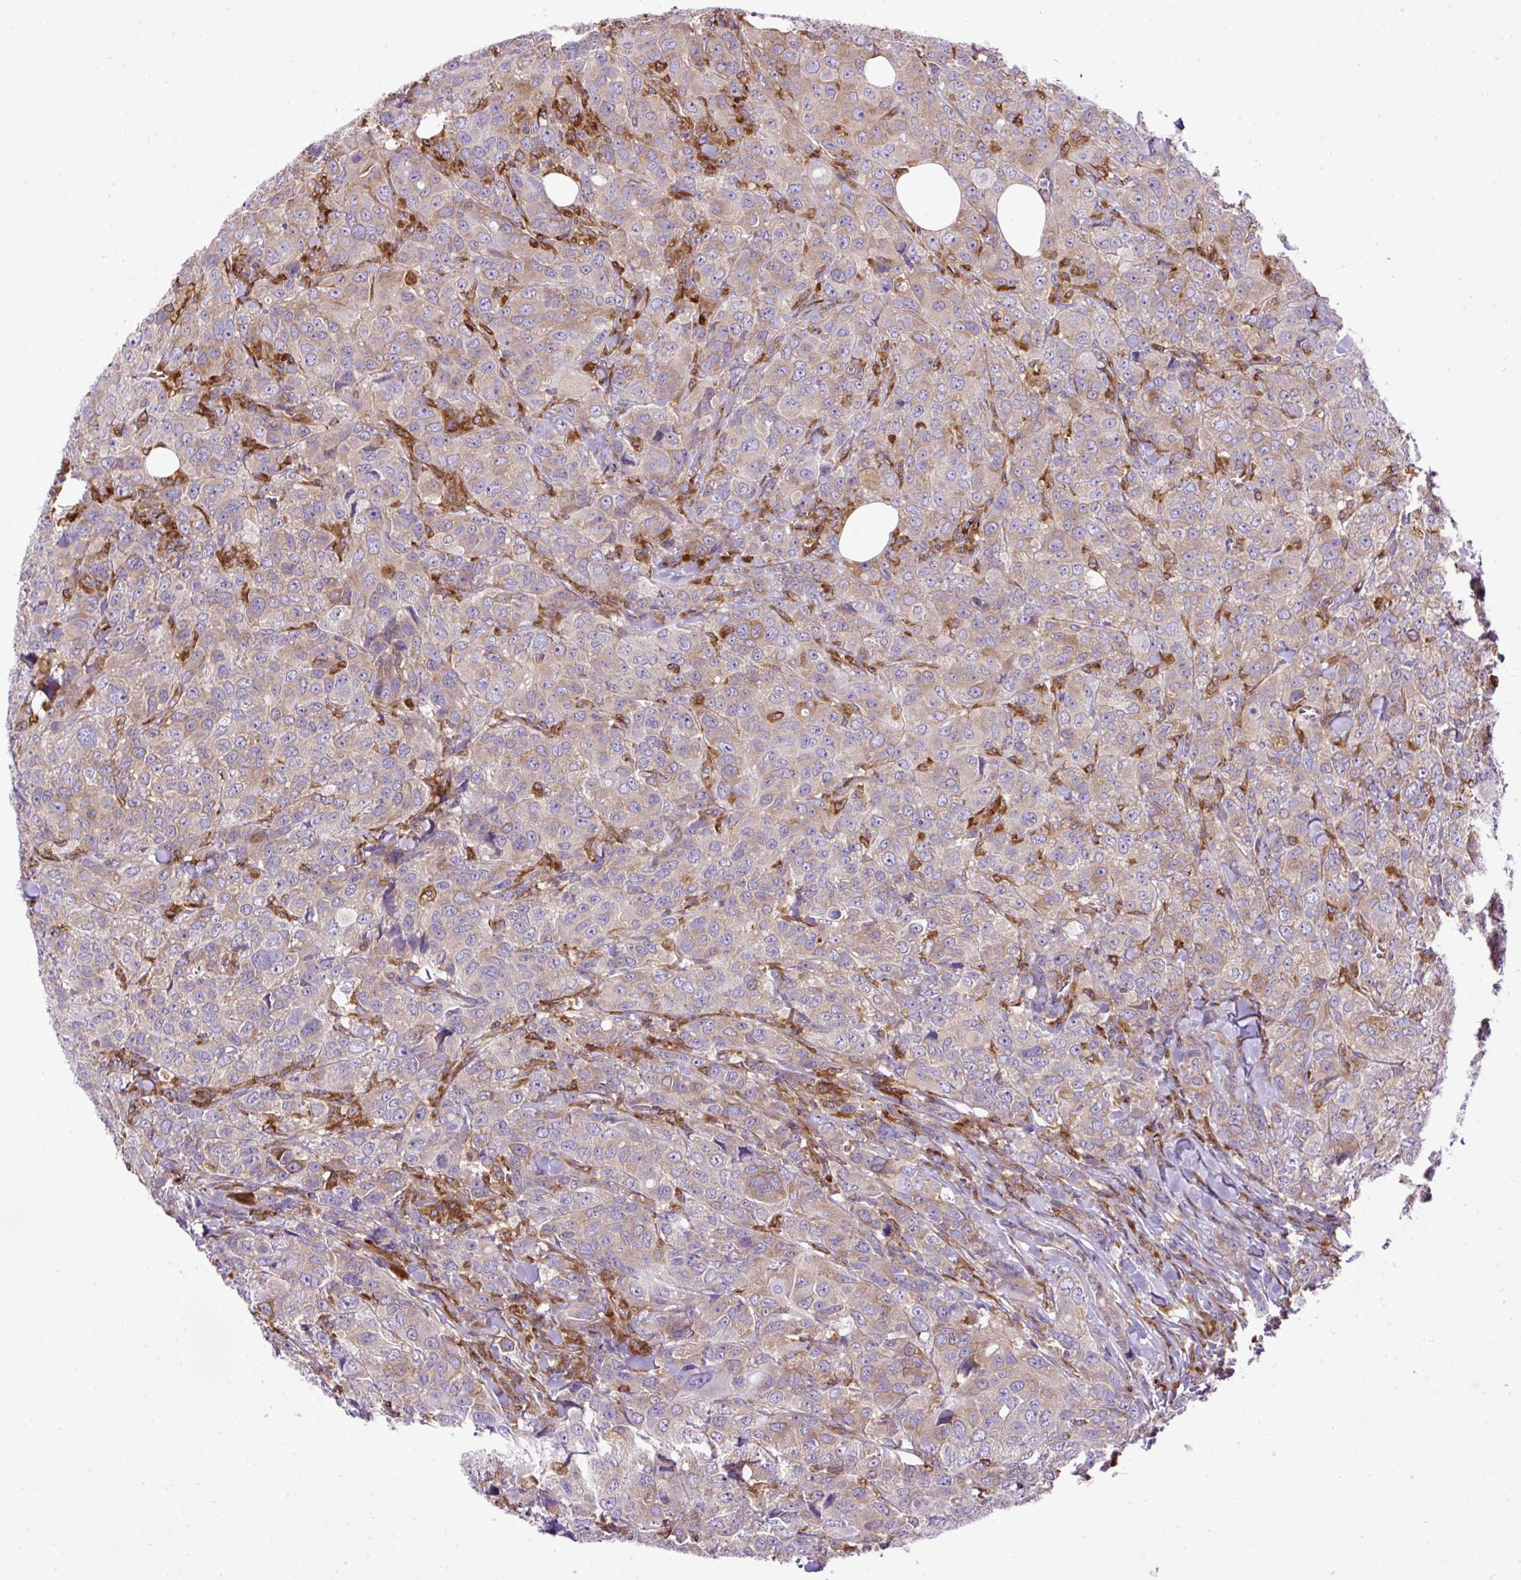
{"staining": {"intensity": "weak", "quantity": "25%-75%", "location": "cytoplasmic/membranous"}, "tissue": "breast cancer", "cell_type": "Tumor cells", "image_type": "cancer", "snomed": [{"axis": "morphology", "description": "Duct carcinoma"}, {"axis": "topography", "description": "Breast"}], "caption": "Tumor cells display low levels of weak cytoplasmic/membranous positivity in approximately 25%-75% of cells in invasive ductal carcinoma (breast).", "gene": "MAP1S", "patient": {"sex": "female", "age": 43}}